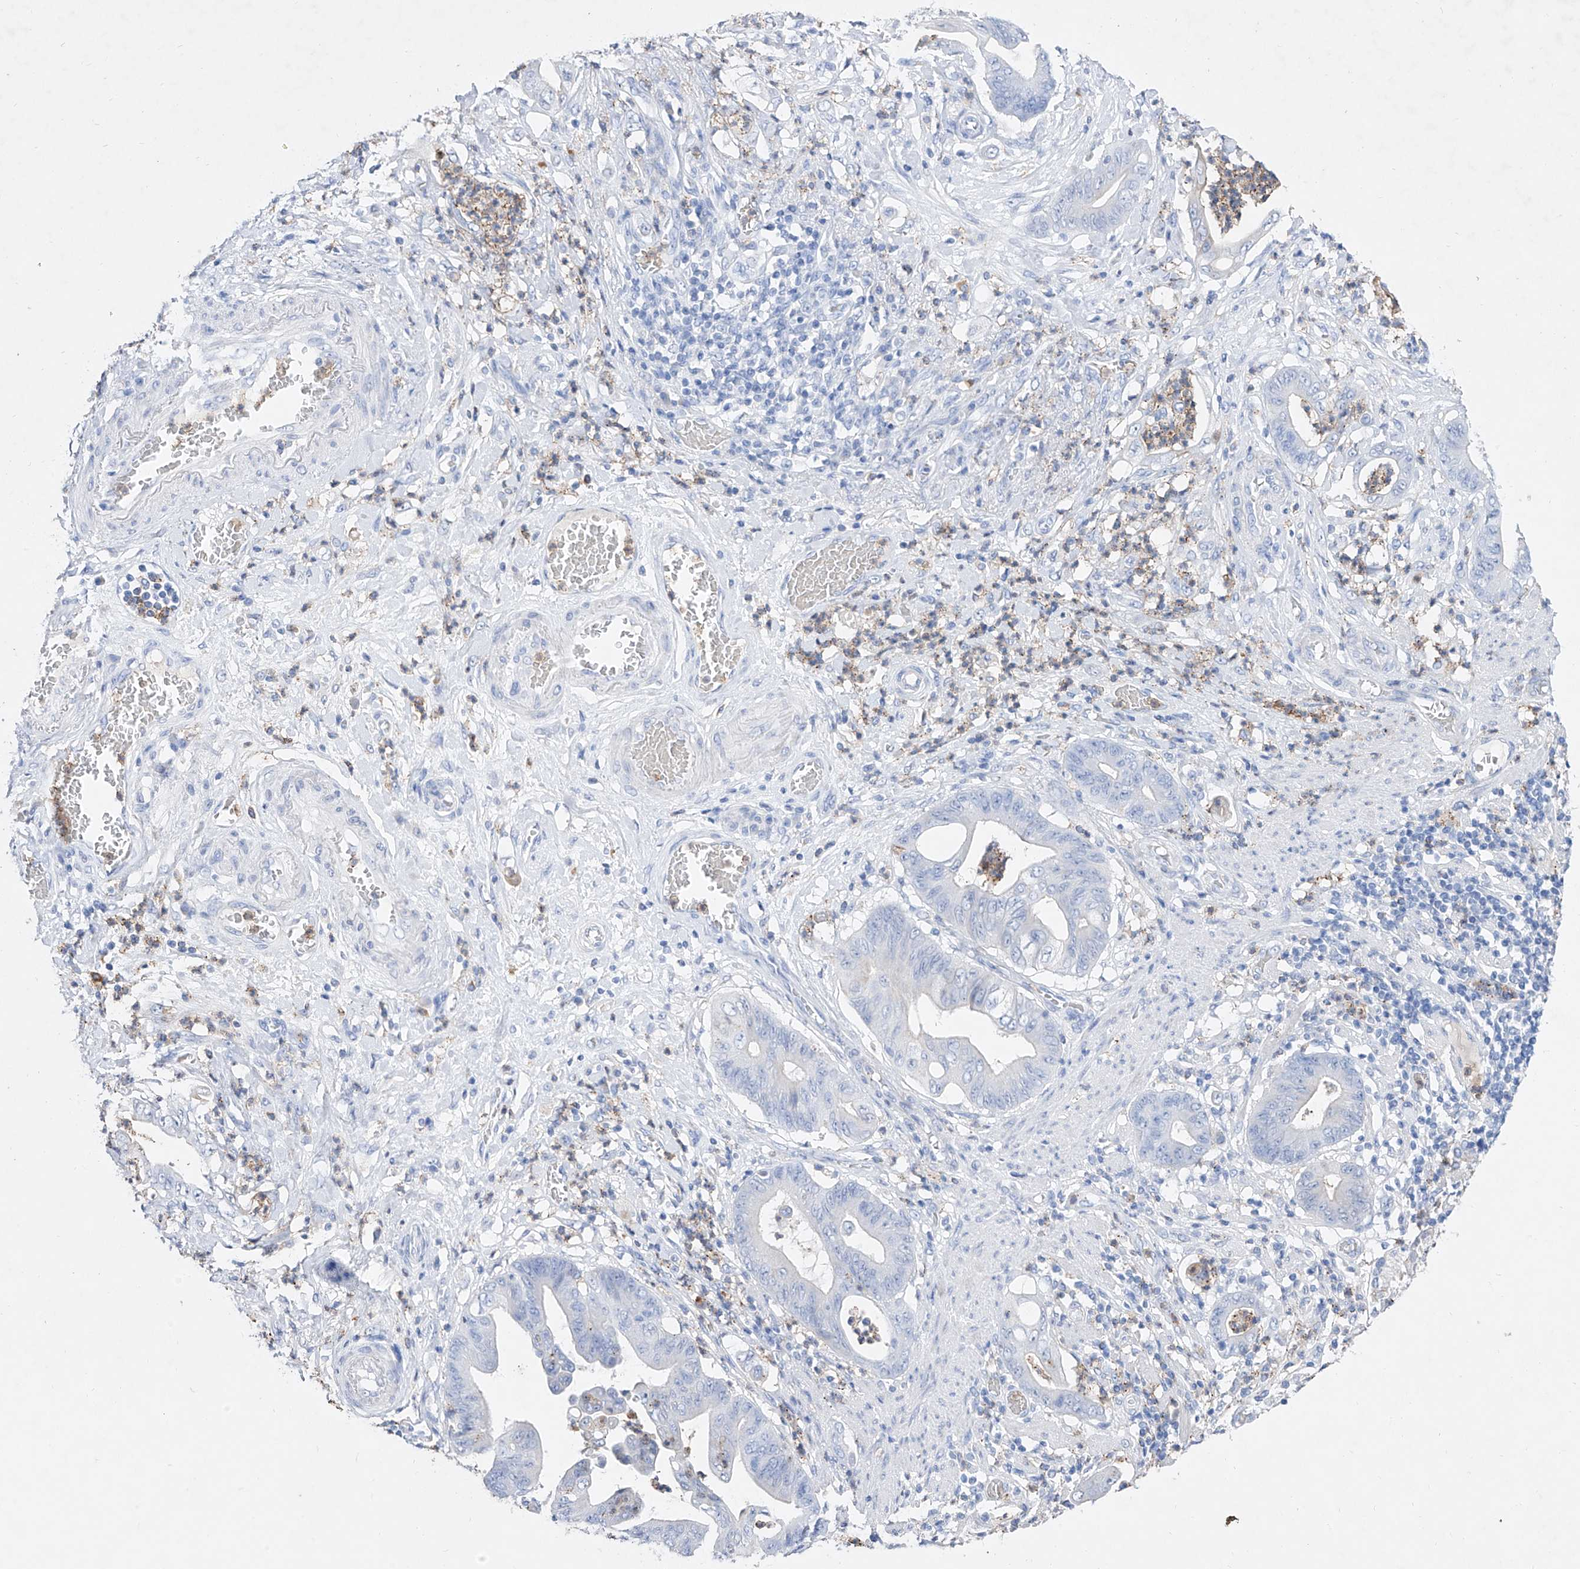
{"staining": {"intensity": "negative", "quantity": "none", "location": "none"}, "tissue": "stomach cancer", "cell_type": "Tumor cells", "image_type": "cancer", "snomed": [{"axis": "morphology", "description": "Adenocarcinoma, NOS"}, {"axis": "topography", "description": "Stomach"}], "caption": "Stomach adenocarcinoma stained for a protein using IHC shows no staining tumor cells.", "gene": "TM7SF2", "patient": {"sex": "female", "age": 73}}